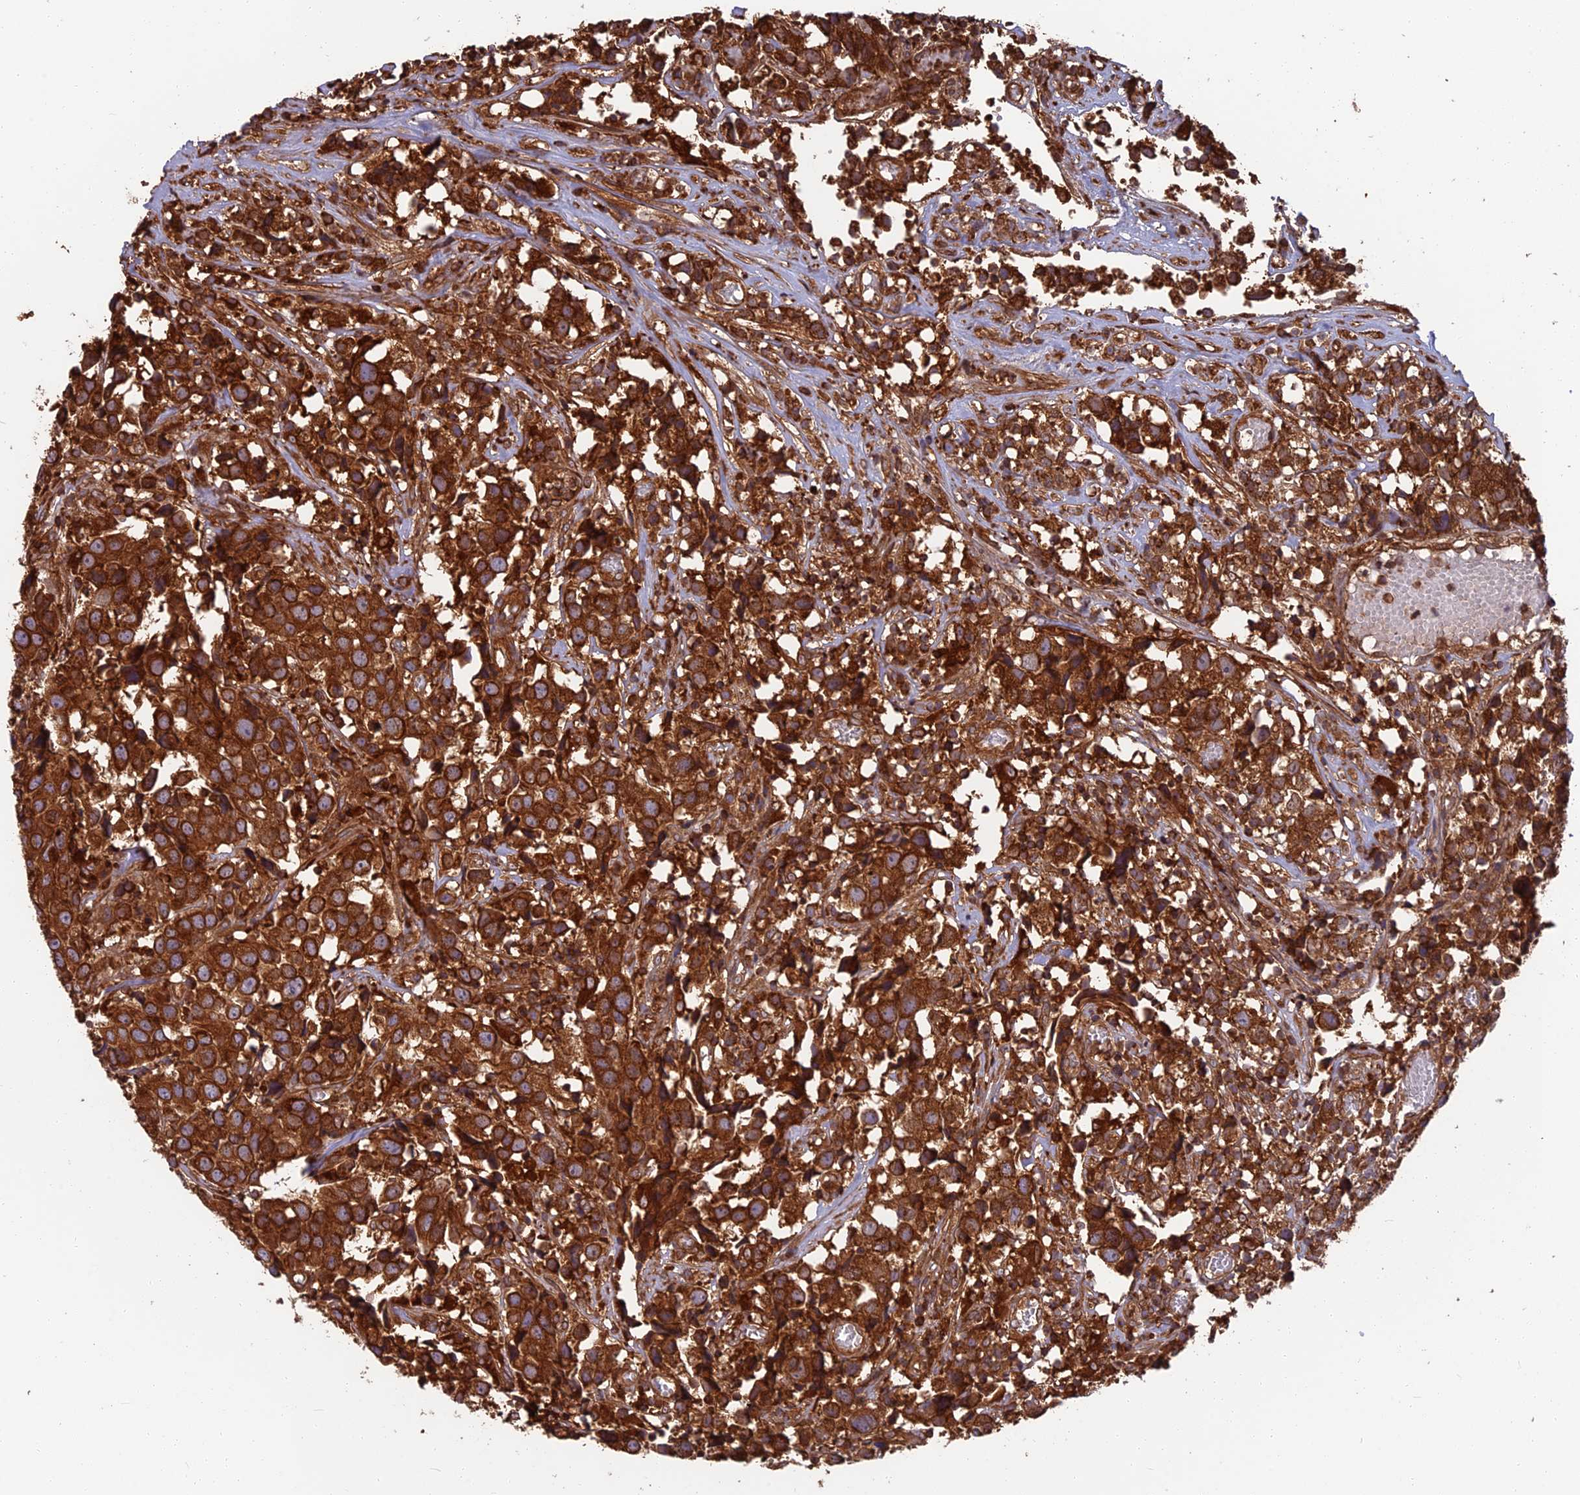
{"staining": {"intensity": "strong", "quantity": ">75%", "location": "cytoplasmic/membranous"}, "tissue": "urothelial cancer", "cell_type": "Tumor cells", "image_type": "cancer", "snomed": [{"axis": "morphology", "description": "Urothelial carcinoma, High grade"}, {"axis": "topography", "description": "Urinary bladder"}], "caption": "About >75% of tumor cells in human urothelial cancer show strong cytoplasmic/membranous protein positivity as visualized by brown immunohistochemical staining.", "gene": "WDR1", "patient": {"sex": "female", "age": 75}}